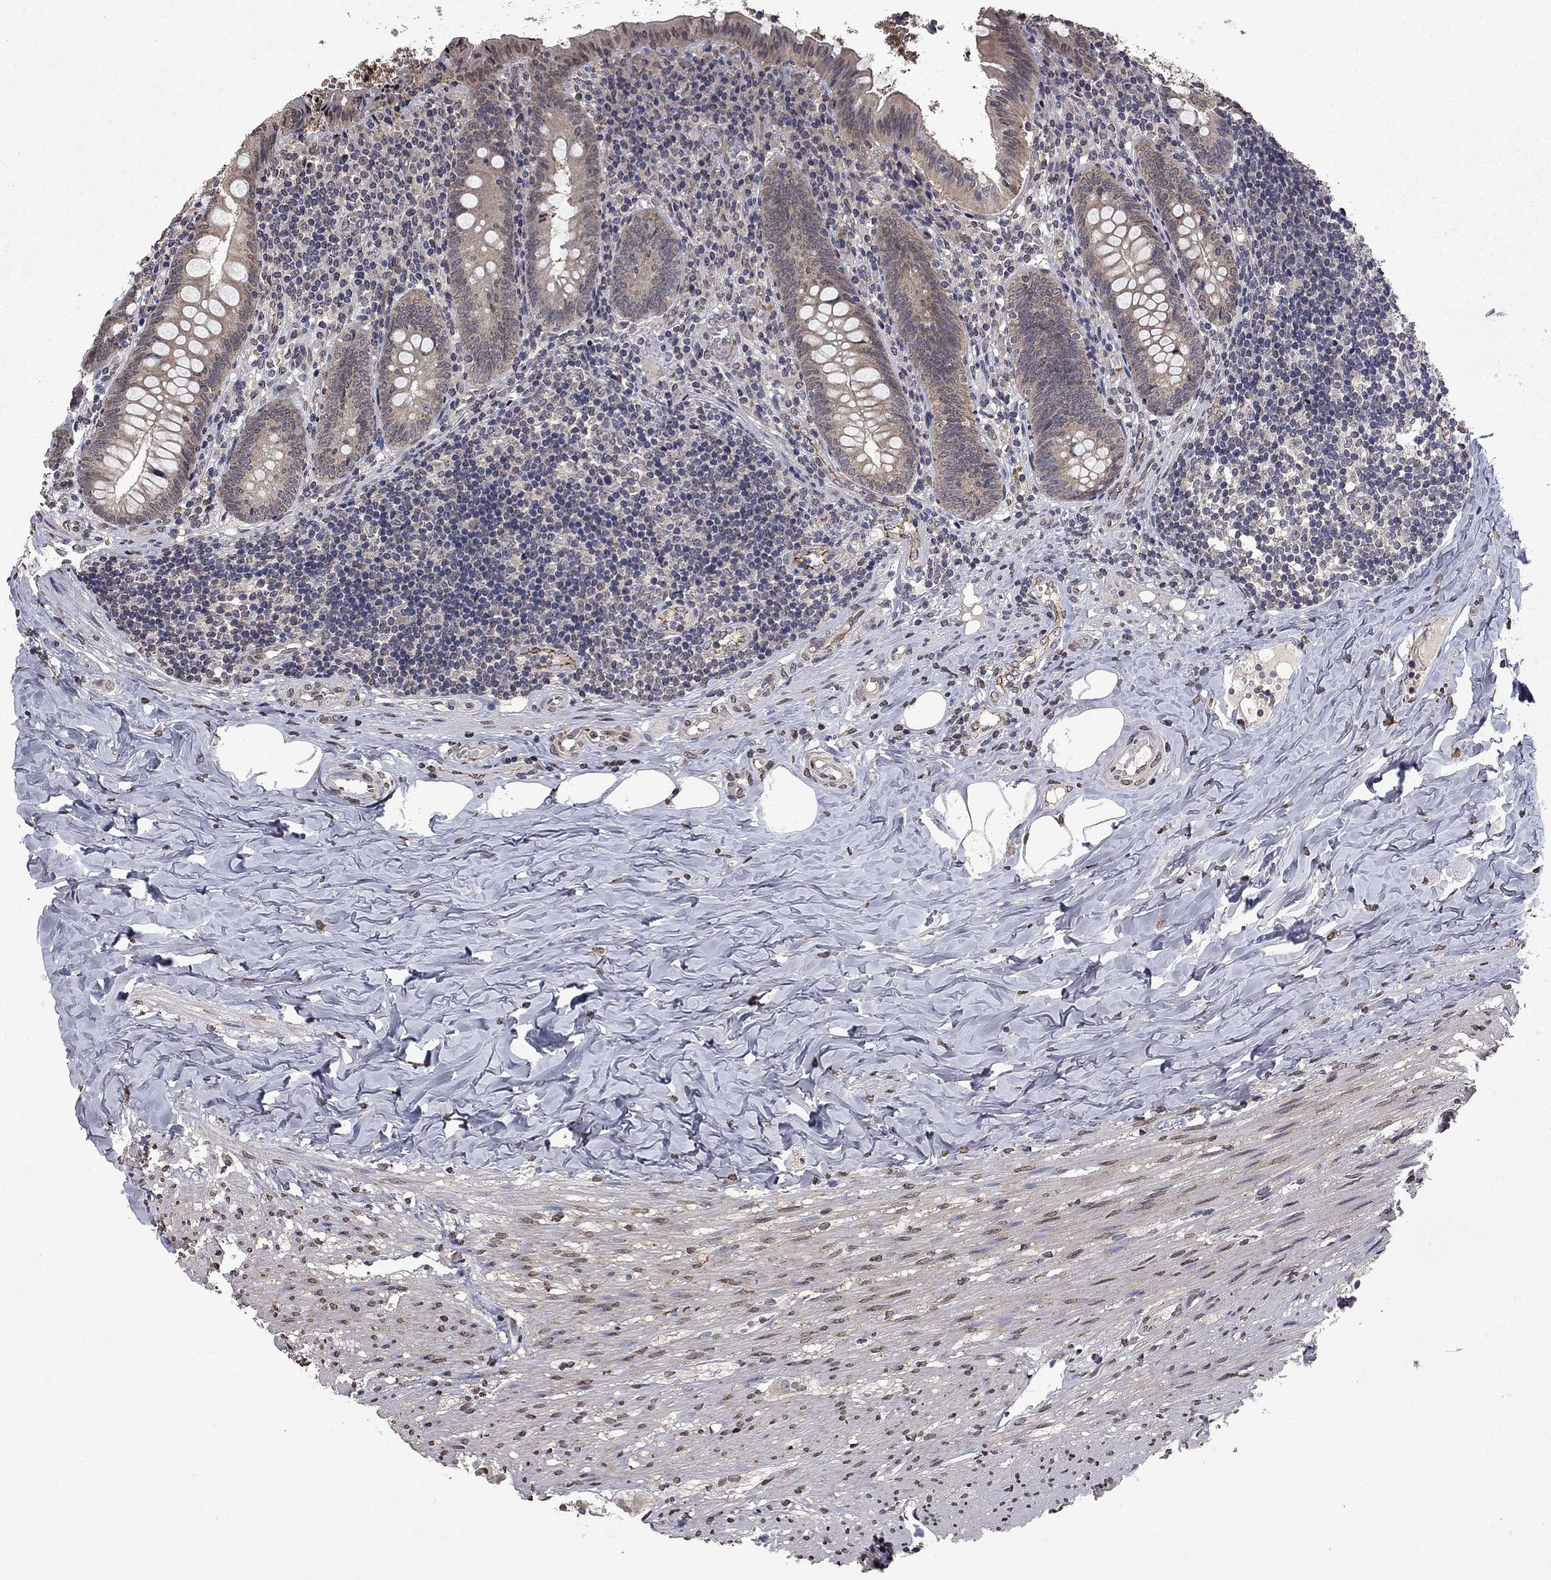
{"staining": {"intensity": "moderate", "quantity": "<25%", "location": "cytoplasmic/membranous"}, "tissue": "appendix", "cell_type": "Glandular cells", "image_type": "normal", "snomed": [{"axis": "morphology", "description": "Normal tissue, NOS"}, {"axis": "topography", "description": "Appendix"}], "caption": "The immunohistochemical stain highlights moderate cytoplasmic/membranous positivity in glandular cells of benign appendix. The staining was performed using DAB (3,3'-diaminobenzidine), with brown indicating positive protein expression. Nuclei are stained blue with hematoxylin.", "gene": "TTC38", "patient": {"sex": "female", "age": 23}}